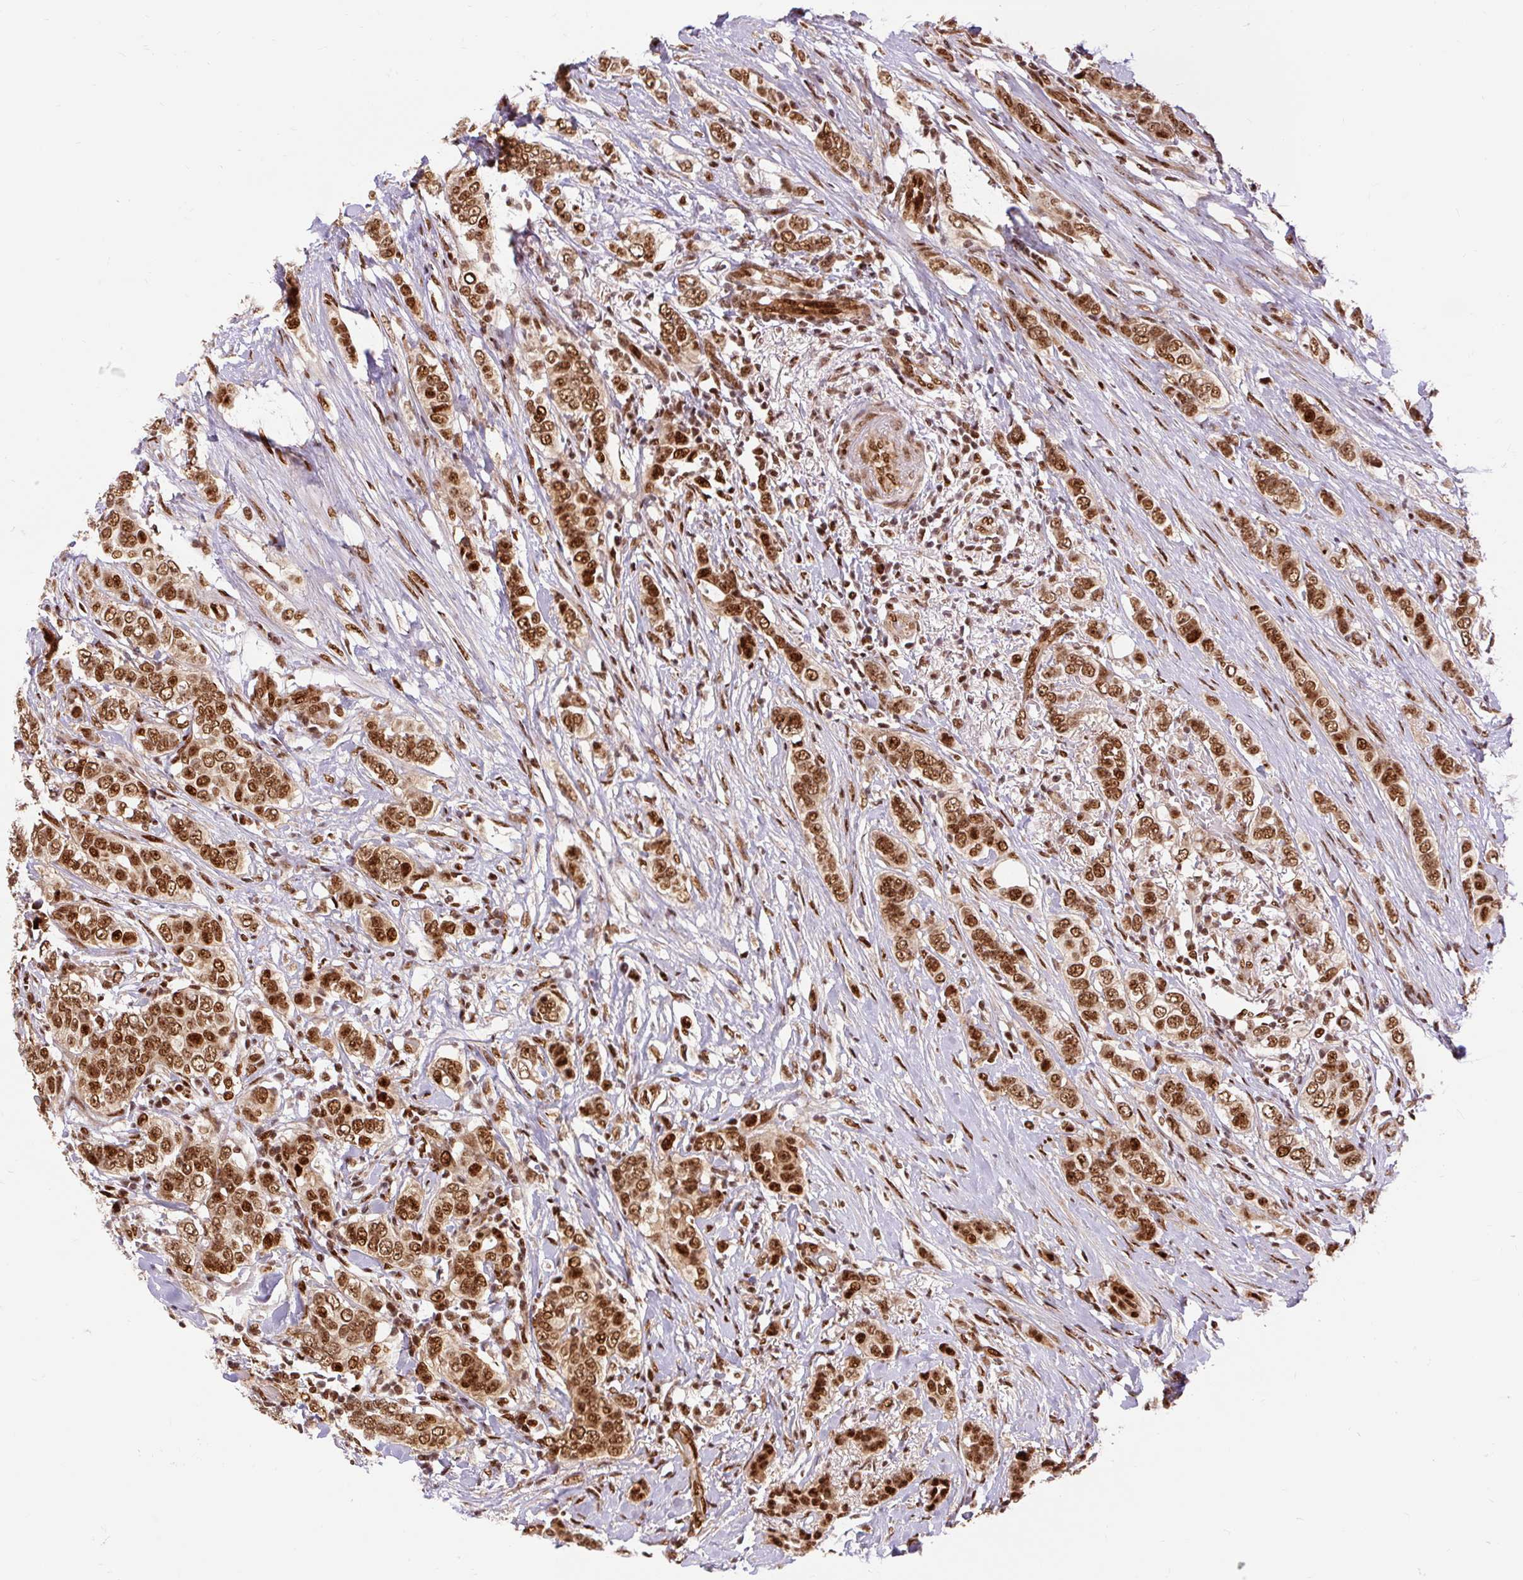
{"staining": {"intensity": "moderate", "quantity": ">75%", "location": "nuclear"}, "tissue": "breast cancer", "cell_type": "Tumor cells", "image_type": "cancer", "snomed": [{"axis": "morphology", "description": "Lobular carcinoma"}, {"axis": "topography", "description": "Breast"}], "caption": "A high-resolution histopathology image shows immunohistochemistry (IHC) staining of lobular carcinoma (breast), which demonstrates moderate nuclear expression in approximately >75% of tumor cells.", "gene": "MECOM", "patient": {"sex": "female", "age": 51}}